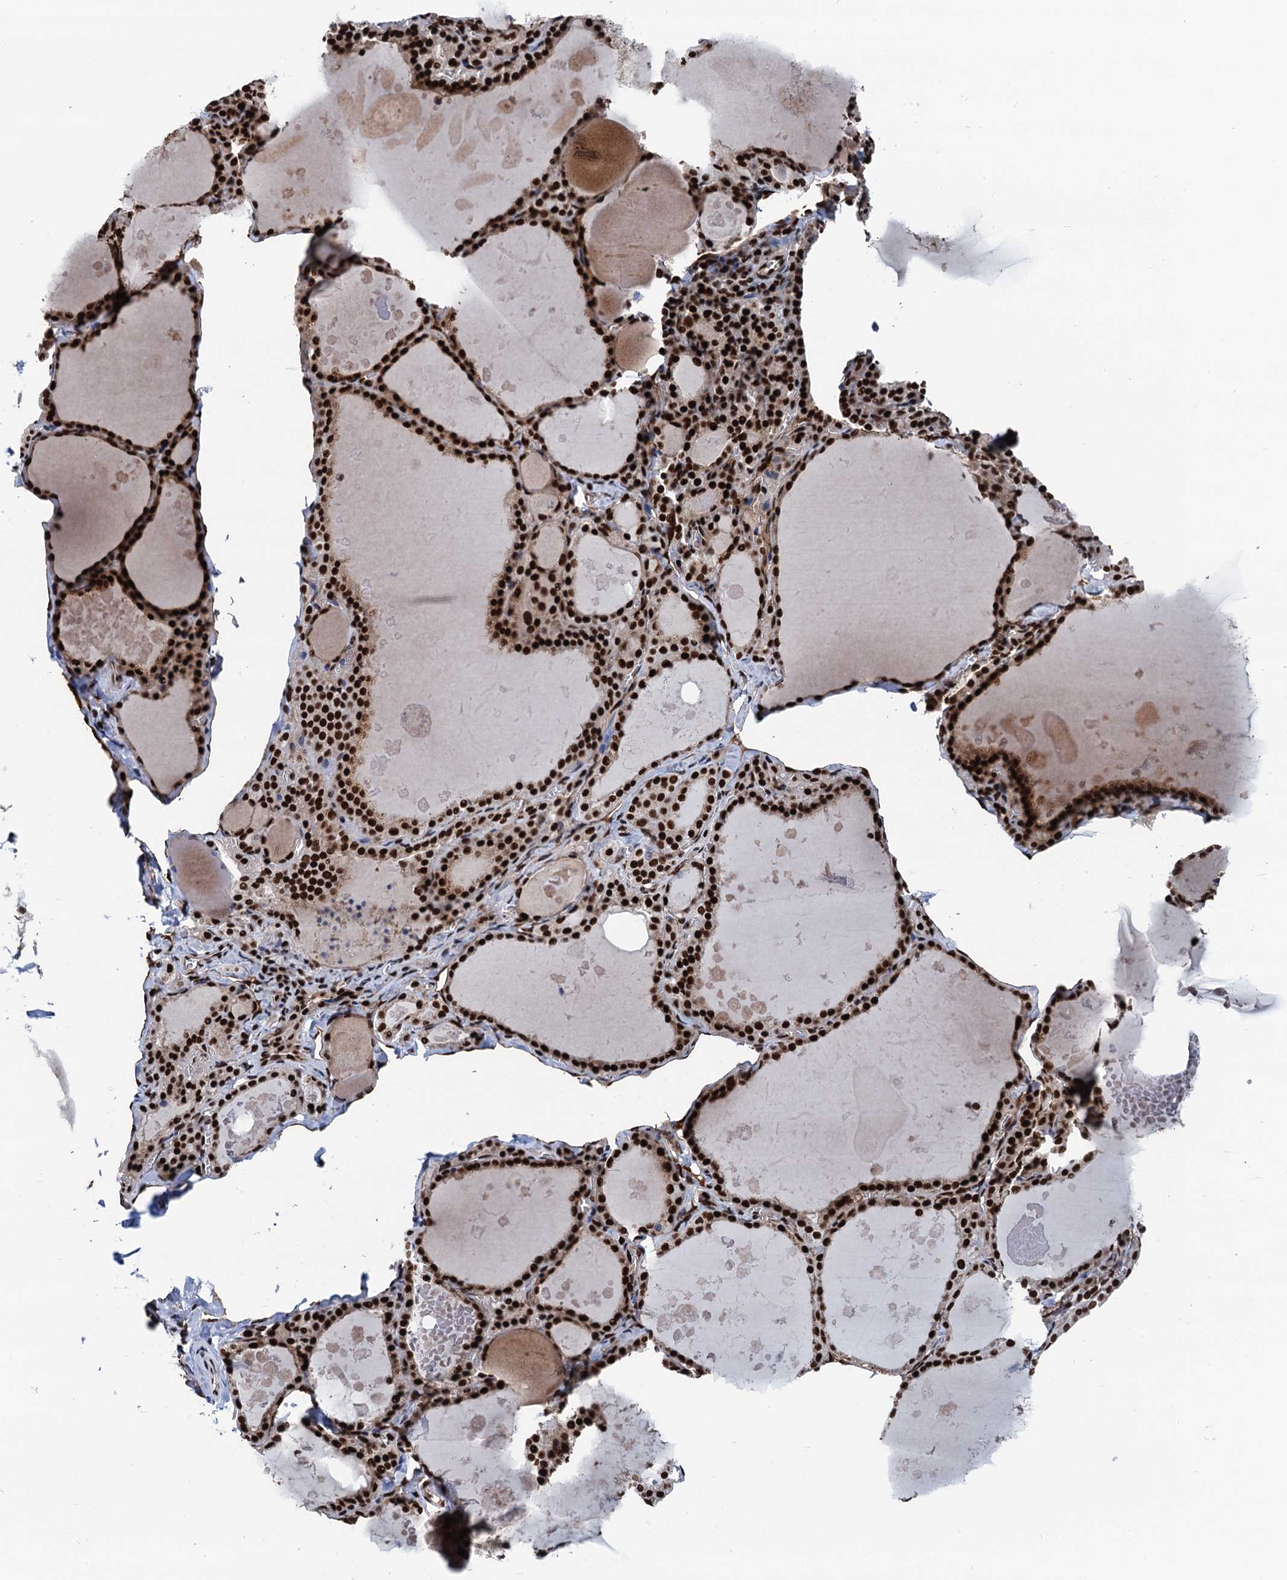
{"staining": {"intensity": "strong", "quantity": ">75%", "location": "nuclear"}, "tissue": "thyroid gland", "cell_type": "Glandular cells", "image_type": "normal", "snomed": [{"axis": "morphology", "description": "Normal tissue, NOS"}, {"axis": "topography", "description": "Thyroid gland"}], "caption": "Strong nuclear positivity for a protein is seen in about >75% of glandular cells of unremarkable thyroid gland using immunohistochemistry.", "gene": "PPP4R1", "patient": {"sex": "male", "age": 56}}